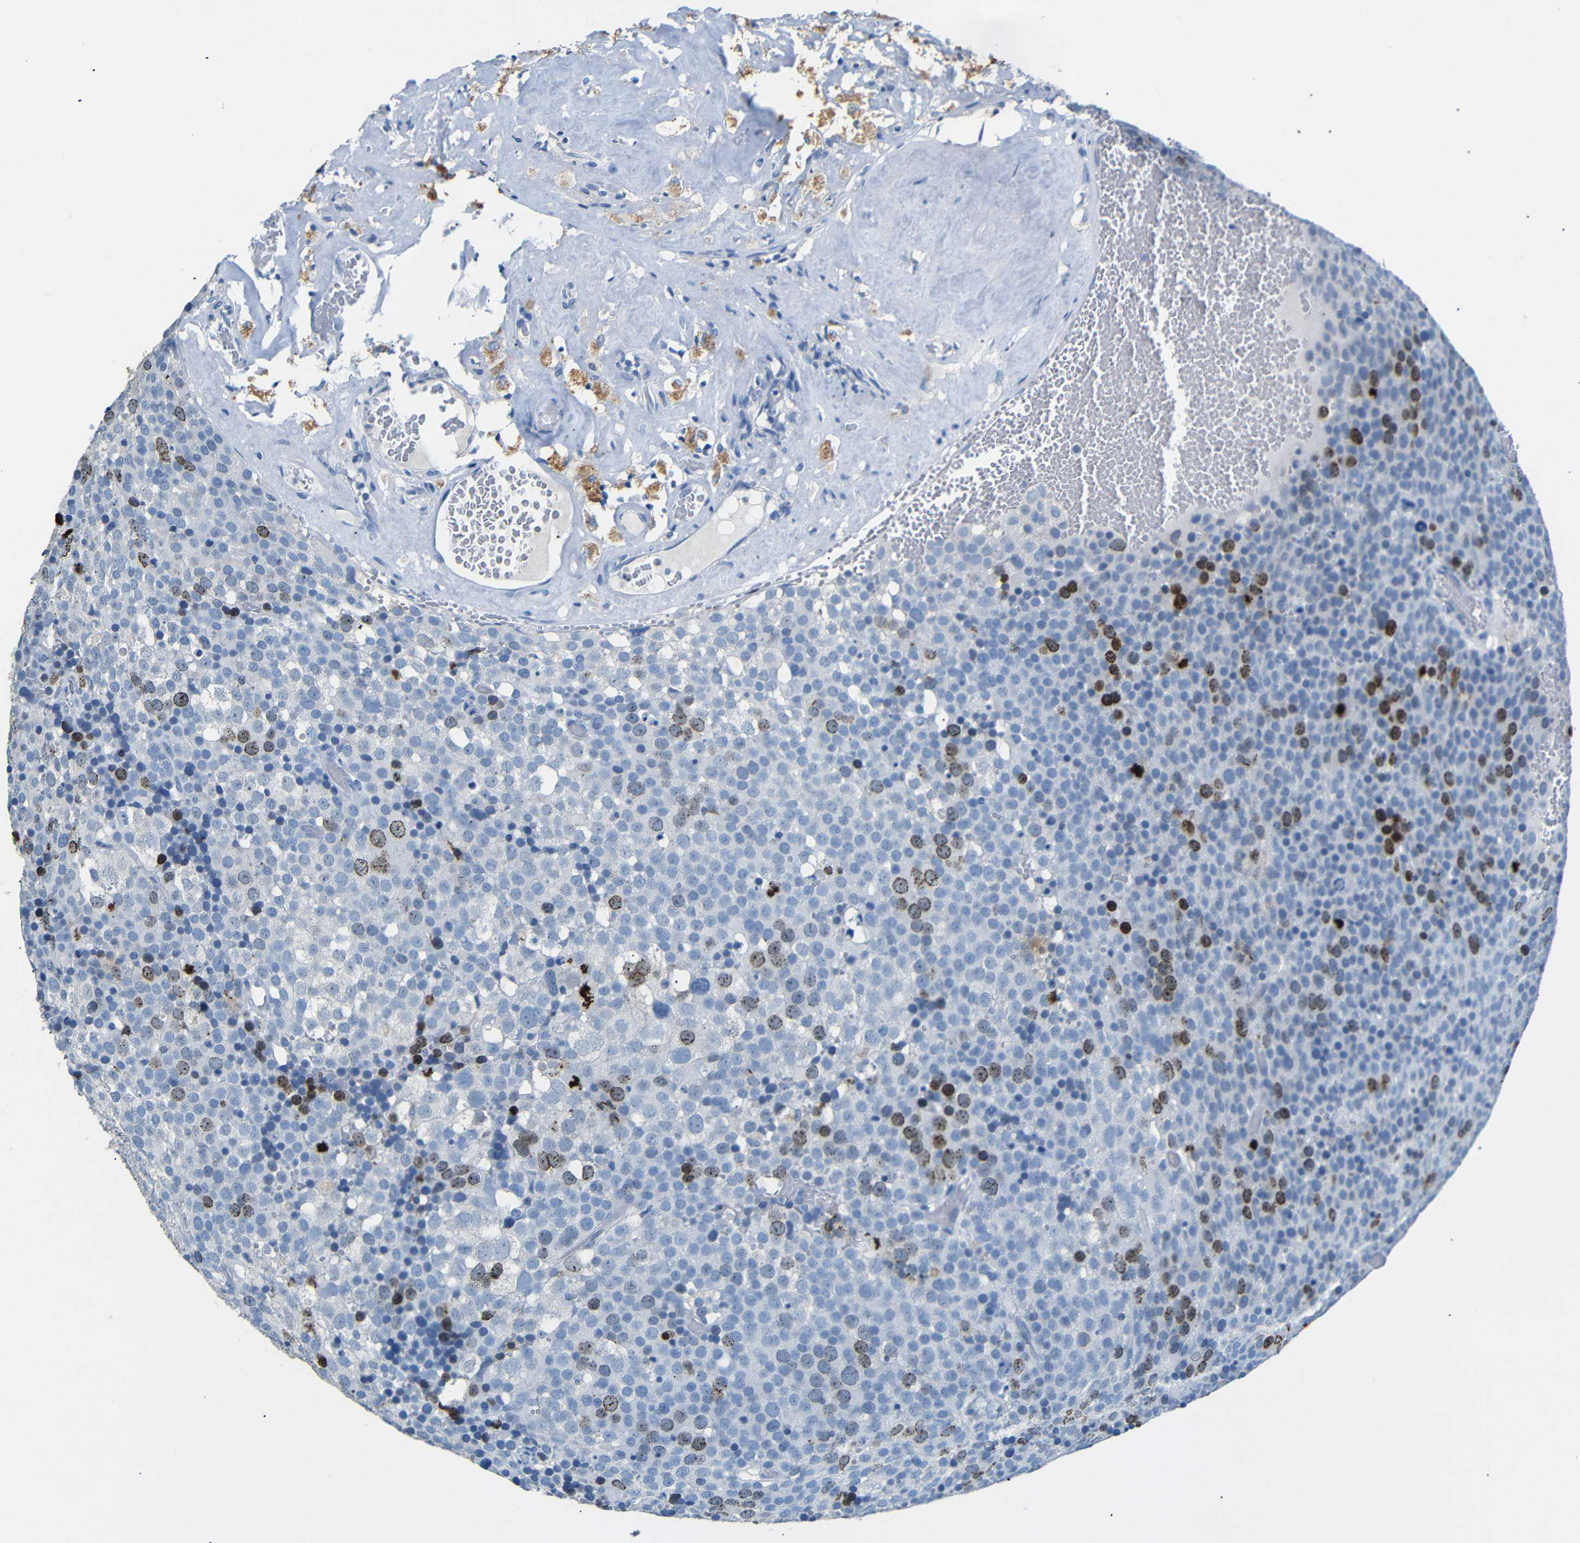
{"staining": {"intensity": "strong", "quantity": "<25%", "location": "nuclear"}, "tissue": "testis cancer", "cell_type": "Tumor cells", "image_type": "cancer", "snomed": [{"axis": "morphology", "description": "Seminoma, NOS"}, {"axis": "topography", "description": "Testis"}], "caption": "Testis cancer (seminoma) stained with IHC shows strong nuclear expression in about <25% of tumor cells.", "gene": "INCENP", "patient": {"sex": "male", "age": 71}}